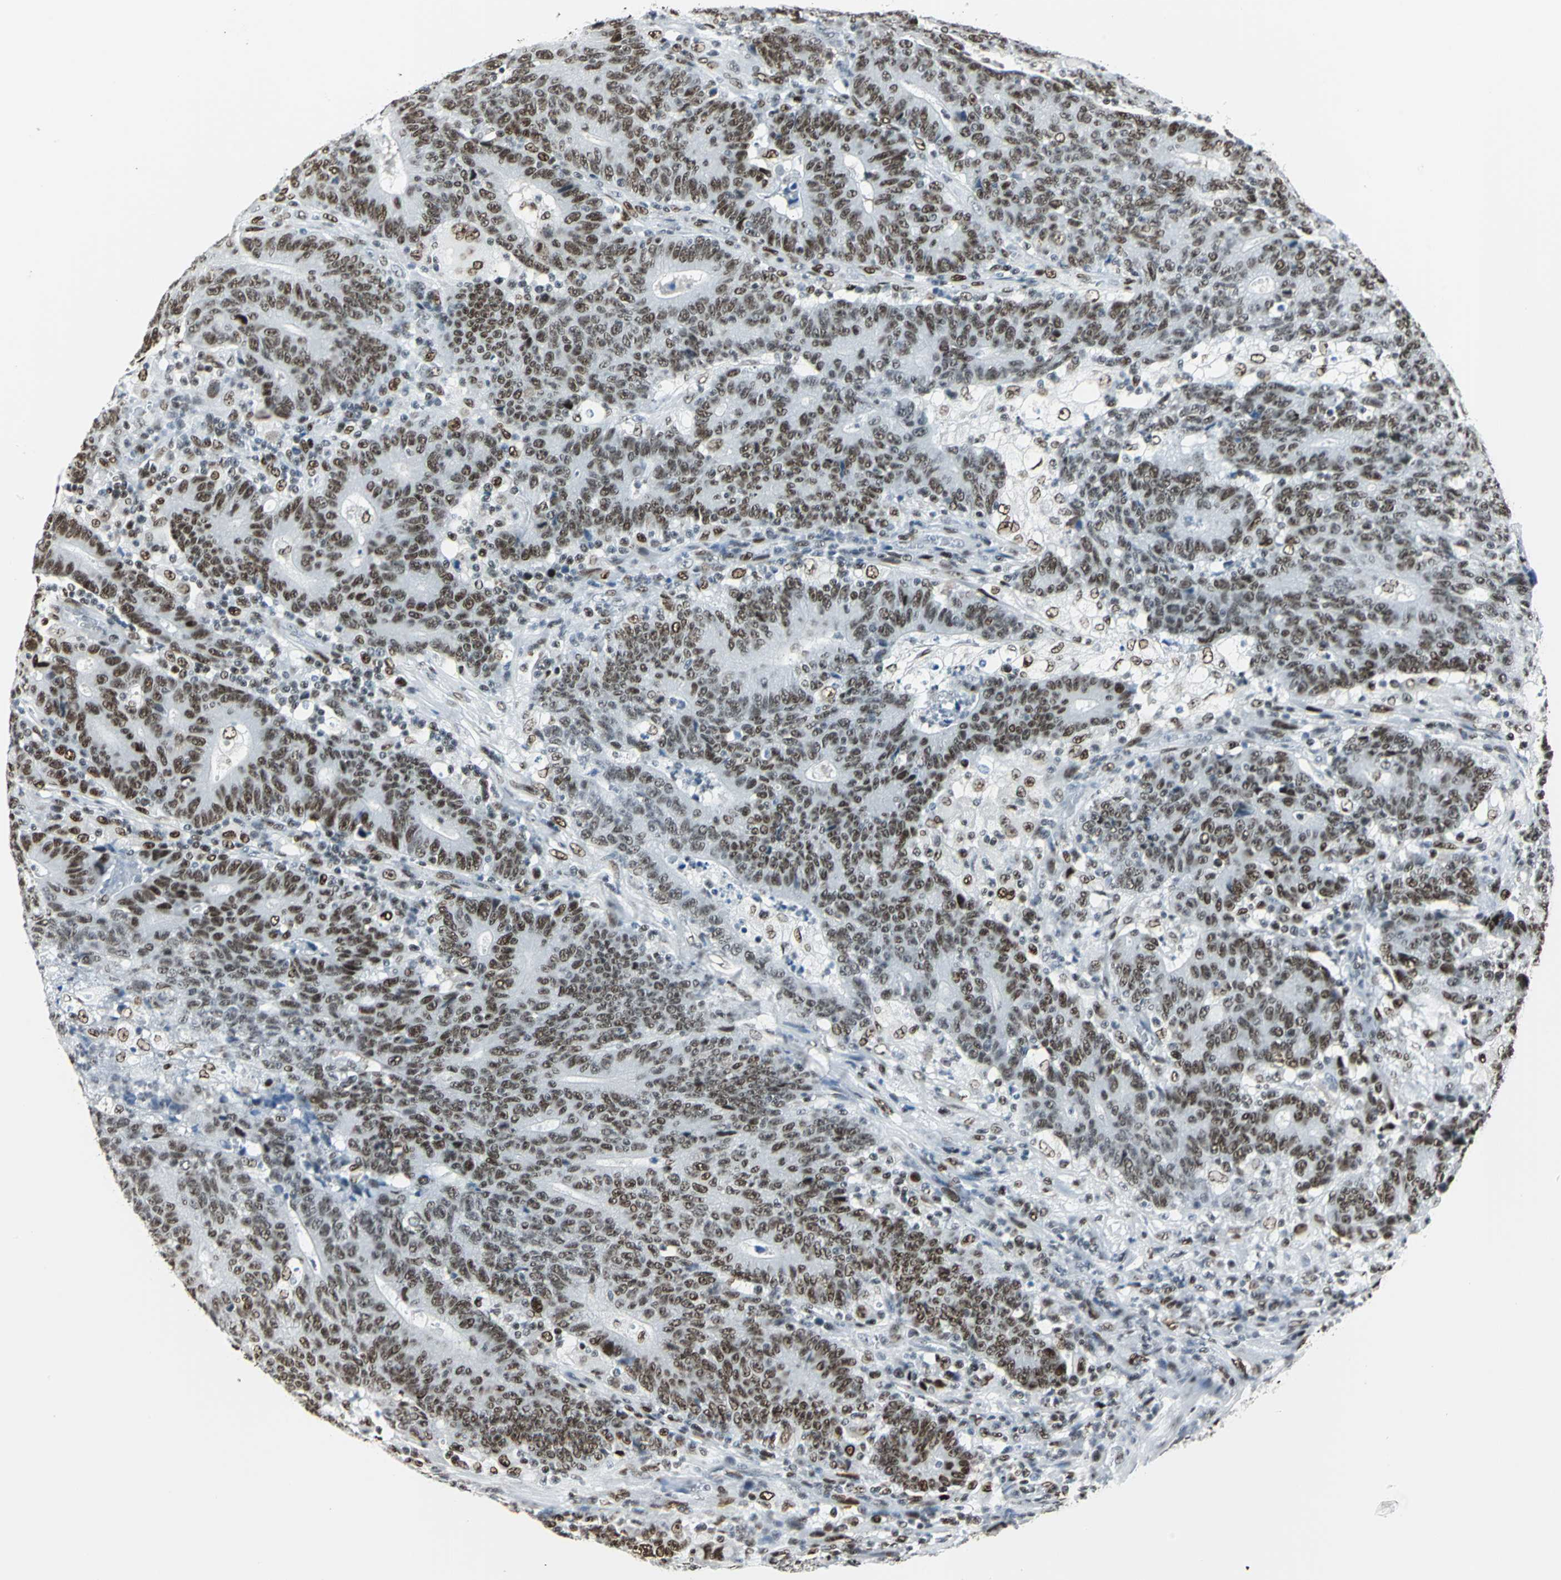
{"staining": {"intensity": "strong", "quantity": ">75%", "location": "nuclear"}, "tissue": "colorectal cancer", "cell_type": "Tumor cells", "image_type": "cancer", "snomed": [{"axis": "morphology", "description": "Normal tissue, NOS"}, {"axis": "morphology", "description": "Adenocarcinoma, NOS"}, {"axis": "topography", "description": "Colon"}], "caption": "Human colorectal cancer (adenocarcinoma) stained with a brown dye displays strong nuclear positive expression in approximately >75% of tumor cells.", "gene": "HDAC2", "patient": {"sex": "female", "age": 75}}